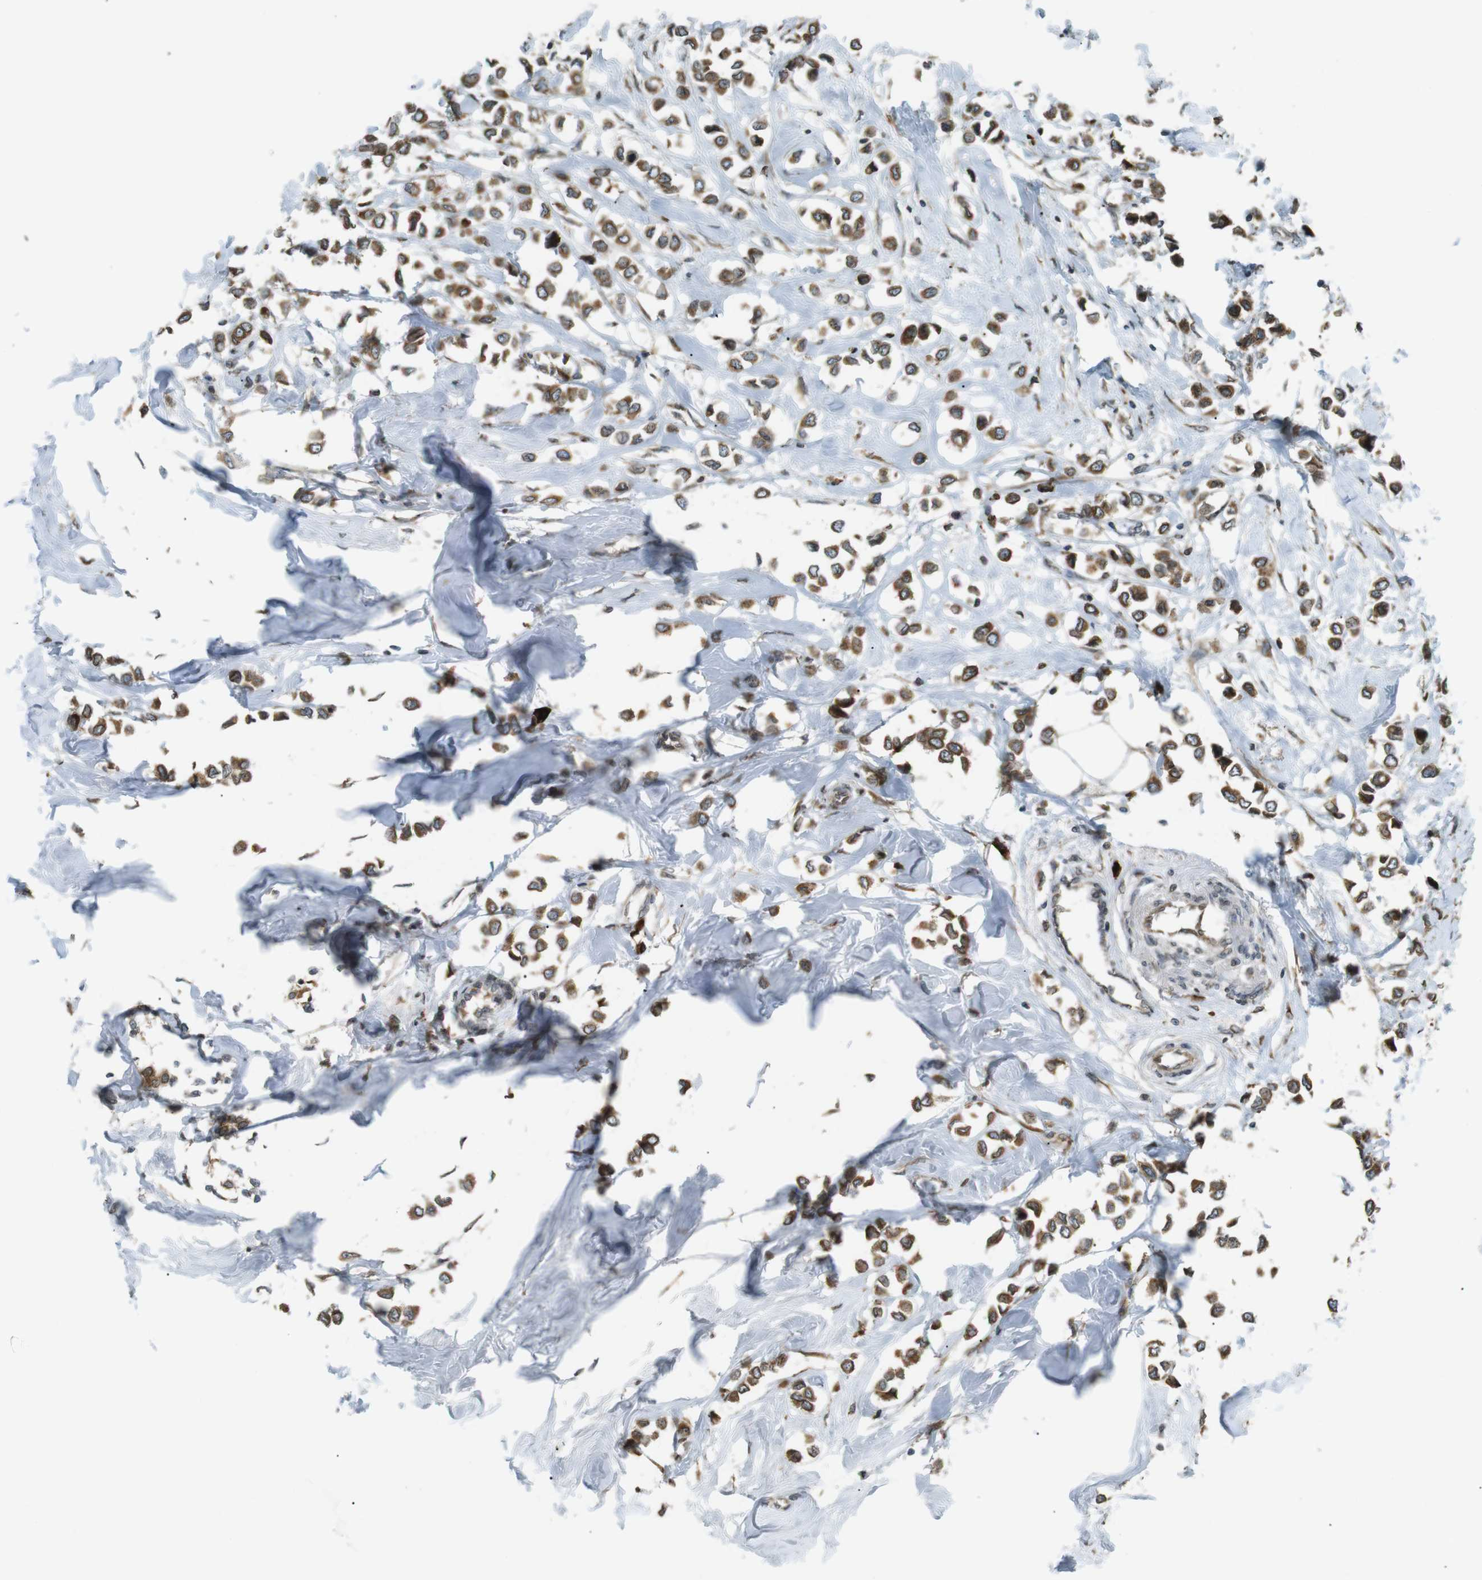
{"staining": {"intensity": "moderate", "quantity": ">75%", "location": "cytoplasmic/membranous"}, "tissue": "breast cancer", "cell_type": "Tumor cells", "image_type": "cancer", "snomed": [{"axis": "morphology", "description": "Lobular carcinoma"}, {"axis": "topography", "description": "Breast"}], "caption": "The photomicrograph reveals immunohistochemical staining of breast cancer (lobular carcinoma). There is moderate cytoplasmic/membranous positivity is present in approximately >75% of tumor cells.", "gene": "TMED4", "patient": {"sex": "female", "age": 51}}